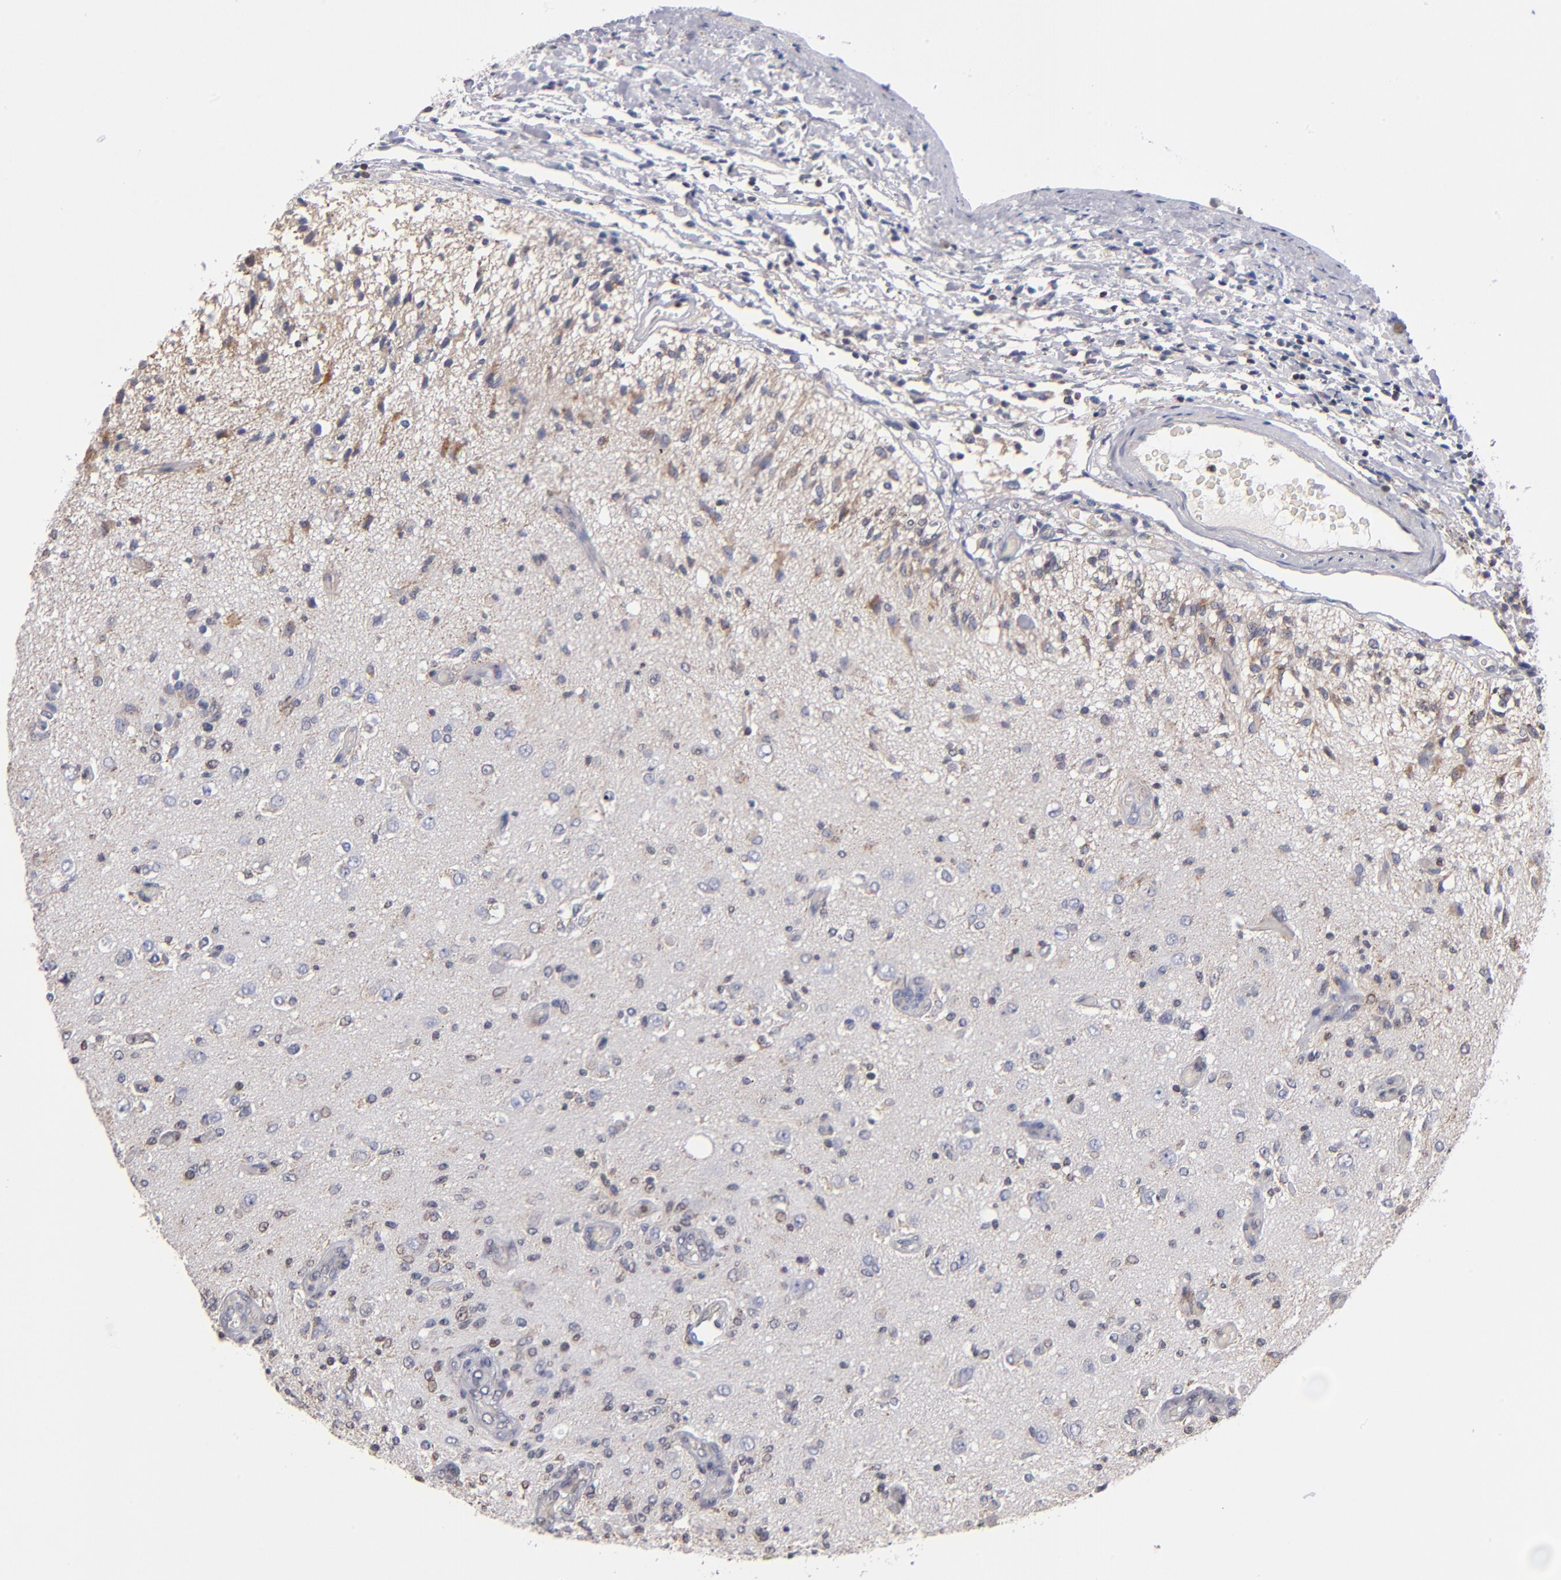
{"staining": {"intensity": "moderate", "quantity": "<25%", "location": "cytoplasmic/membranous"}, "tissue": "glioma", "cell_type": "Tumor cells", "image_type": "cancer", "snomed": [{"axis": "morphology", "description": "Normal tissue, NOS"}, {"axis": "morphology", "description": "Glioma, malignant, High grade"}, {"axis": "topography", "description": "Cerebral cortex"}], "caption": "This image demonstrates immunohistochemistry (IHC) staining of malignant high-grade glioma, with low moderate cytoplasmic/membranous expression in approximately <25% of tumor cells.", "gene": "ODF2", "patient": {"sex": "male", "age": 77}}